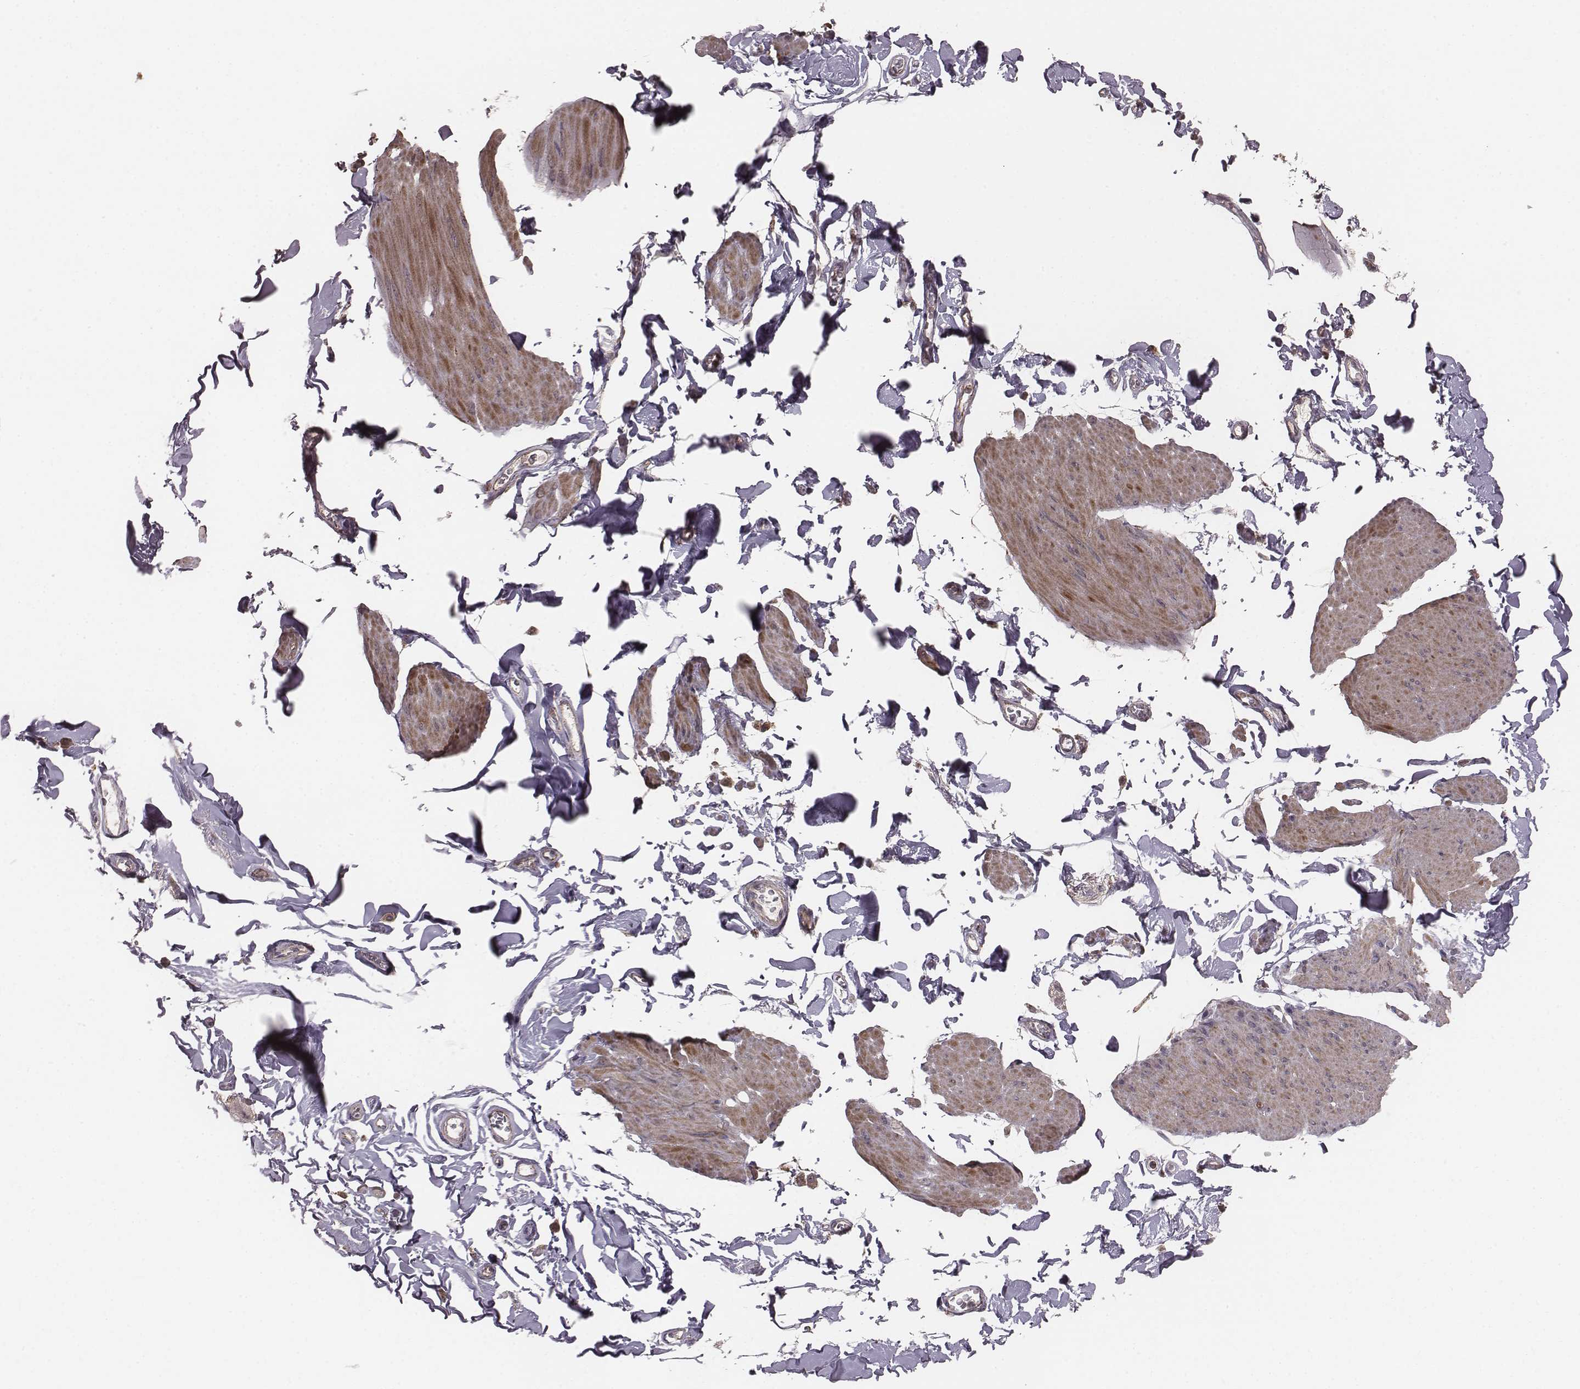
{"staining": {"intensity": "moderate", "quantity": ">75%", "location": "cytoplasmic/membranous"}, "tissue": "smooth muscle", "cell_type": "Smooth muscle cells", "image_type": "normal", "snomed": [{"axis": "morphology", "description": "Normal tissue, NOS"}, {"axis": "topography", "description": "Adipose tissue"}, {"axis": "topography", "description": "Smooth muscle"}, {"axis": "topography", "description": "Peripheral nerve tissue"}], "caption": "Immunohistochemical staining of unremarkable smooth muscle demonstrates medium levels of moderate cytoplasmic/membranous expression in approximately >75% of smooth muscle cells.", "gene": "PDCD2L", "patient": {"sex": "male", "age": 83}}